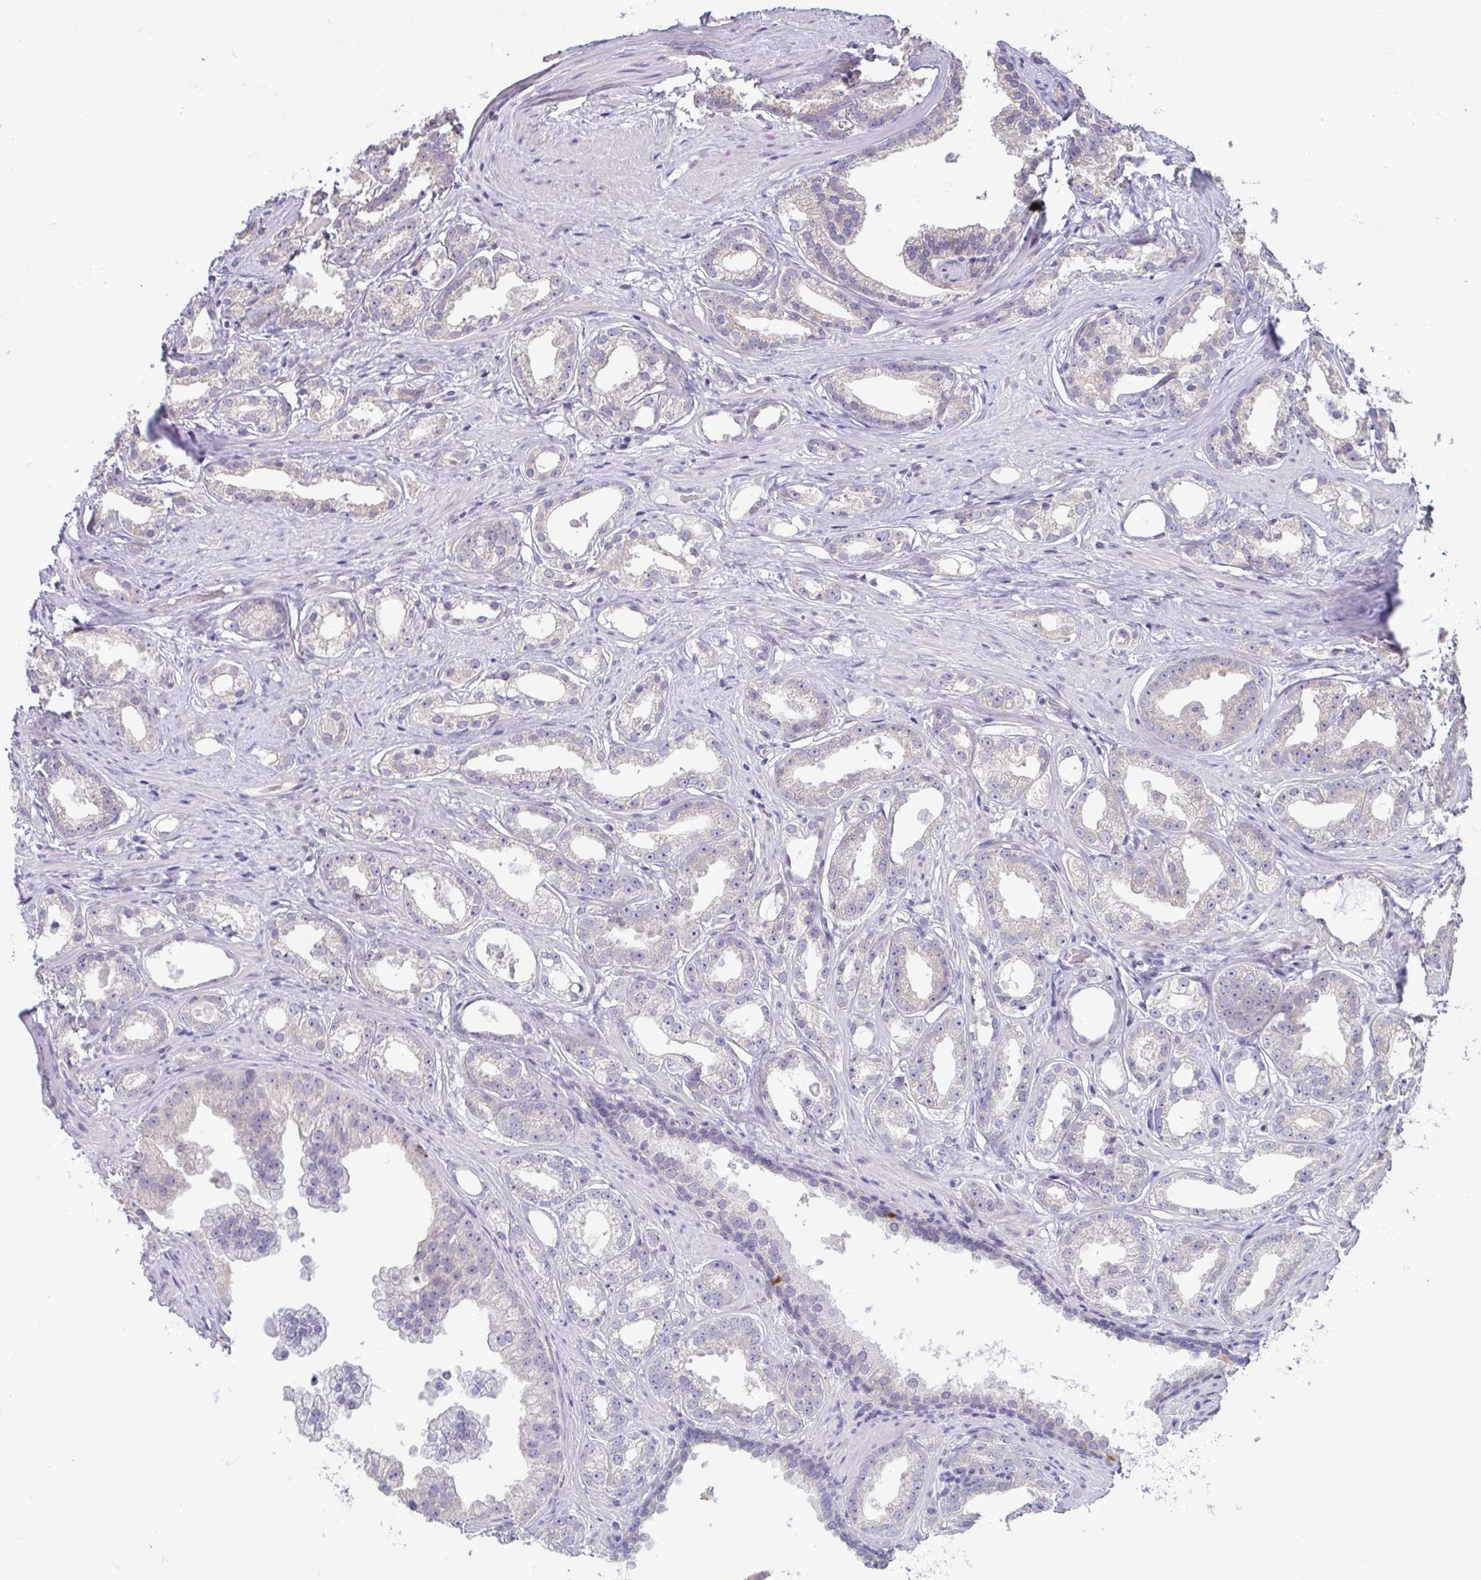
{"staining": {"intensity": "weak", "quantity": "<25%", "location": "cytoplasmic/membranous"}, "tissue": "prostate cancer", "cell_type": "Tumor cells", "image_type": "cancer", "snomed": [{"axis": "morphology", "description": "Adenocarcinoma, Low grade"}, {"axis": "topography", "description": "Prostate"}], "caption": "A high-resolution histopathology image shows immunohistochemistry staining of prostate cancer, which exhibits no significant staining in tumor cells. The staining is performed using DAB (3,3'-diaminobenzidine) brown chromogen with nuclei counter-stained in using hematoxylin.", "gene": "ODF1", "patient": {"sex": "male", "age": 65}}